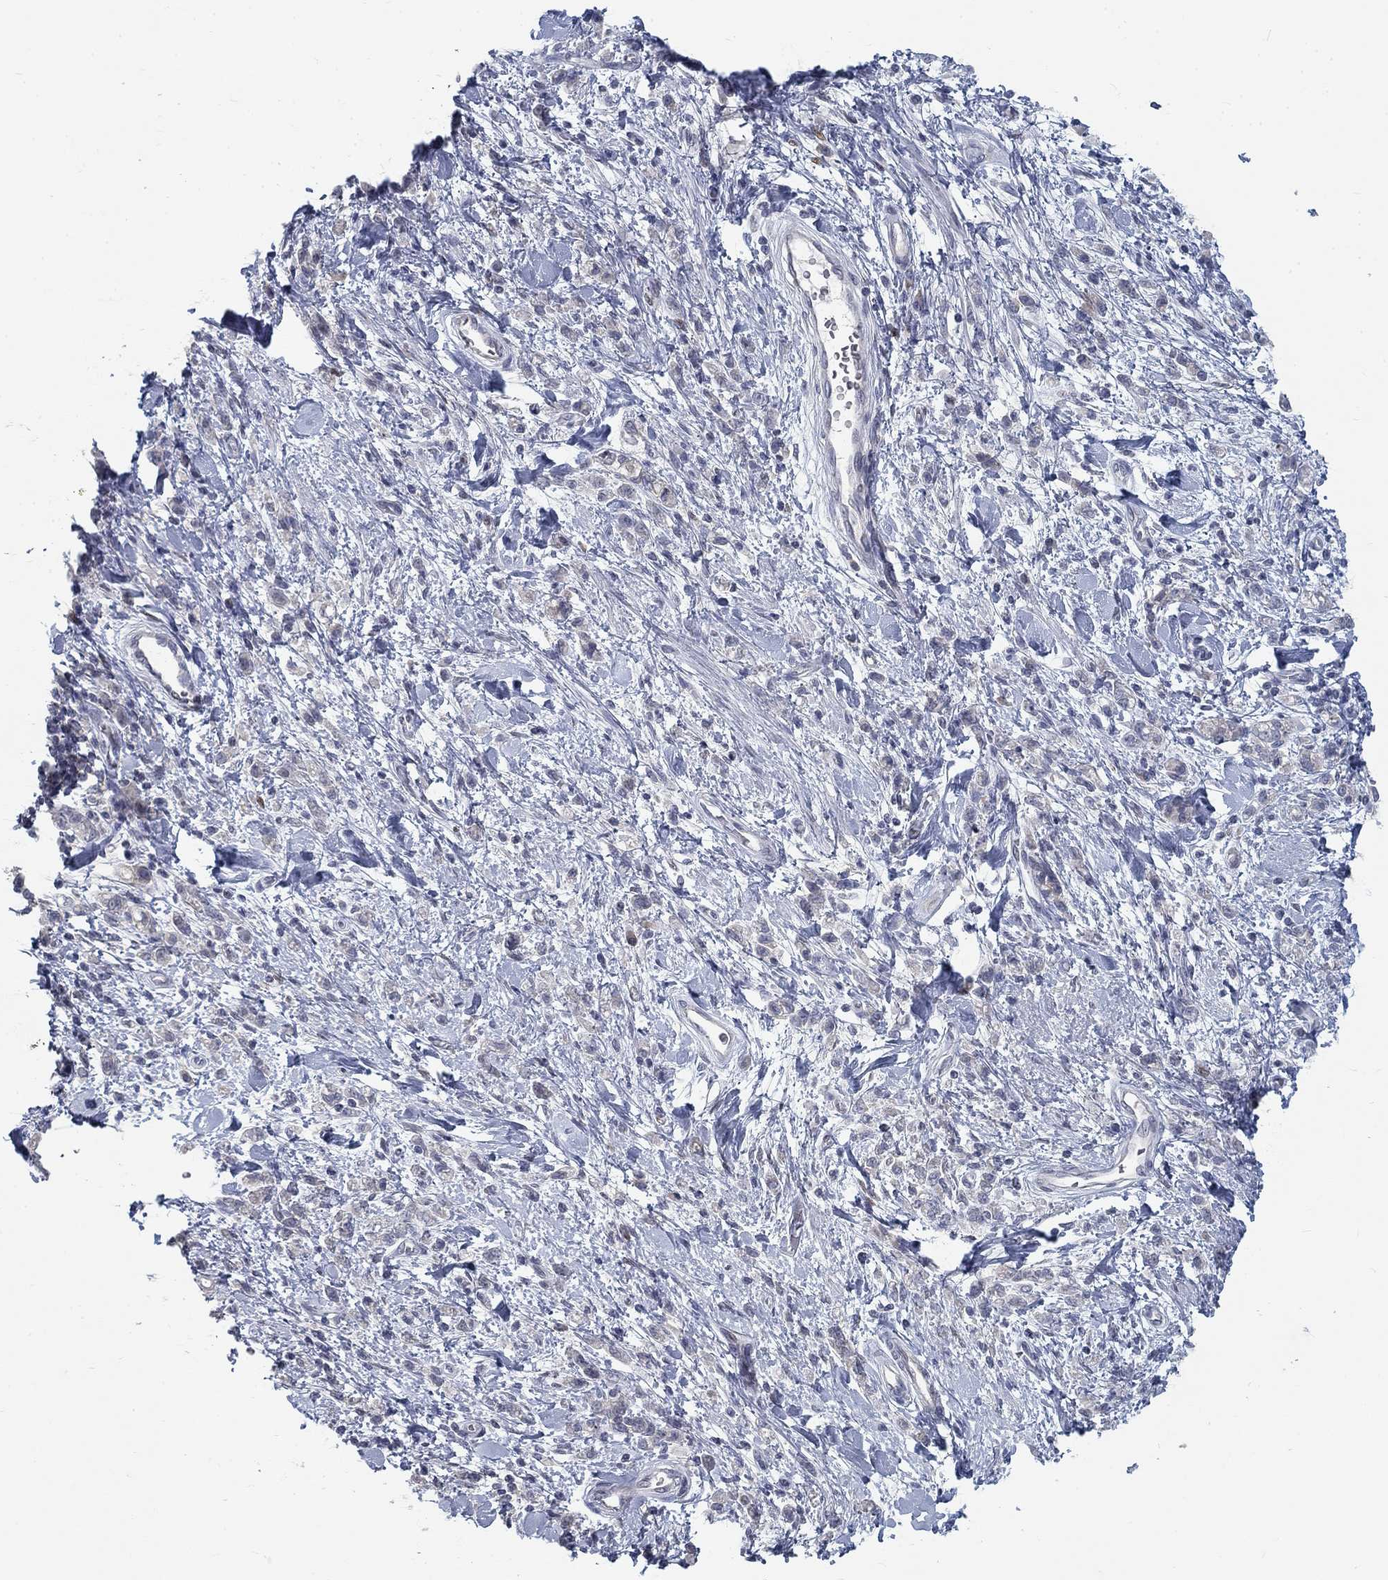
{"staining": {"intensity": "negative", "quantity": "none", "location": "none"}, "tissue": "stomach cancer", "cell_type": "Tumor cells", "image_type": "cancer", "snomed": [{"axis": "morphology", "description": "Adenocarcinoma, NOS"}, {"axis": "topography", "description": "Stomach"}], "caption": "An IHC image of stomach cancer (adenocarcinoma) is shown. There is no staining in tumor cells of stomach cancer (adenocarcinoma).", "gene": "ATP1A3", "patient": {"sex": "male", "age": 77}}